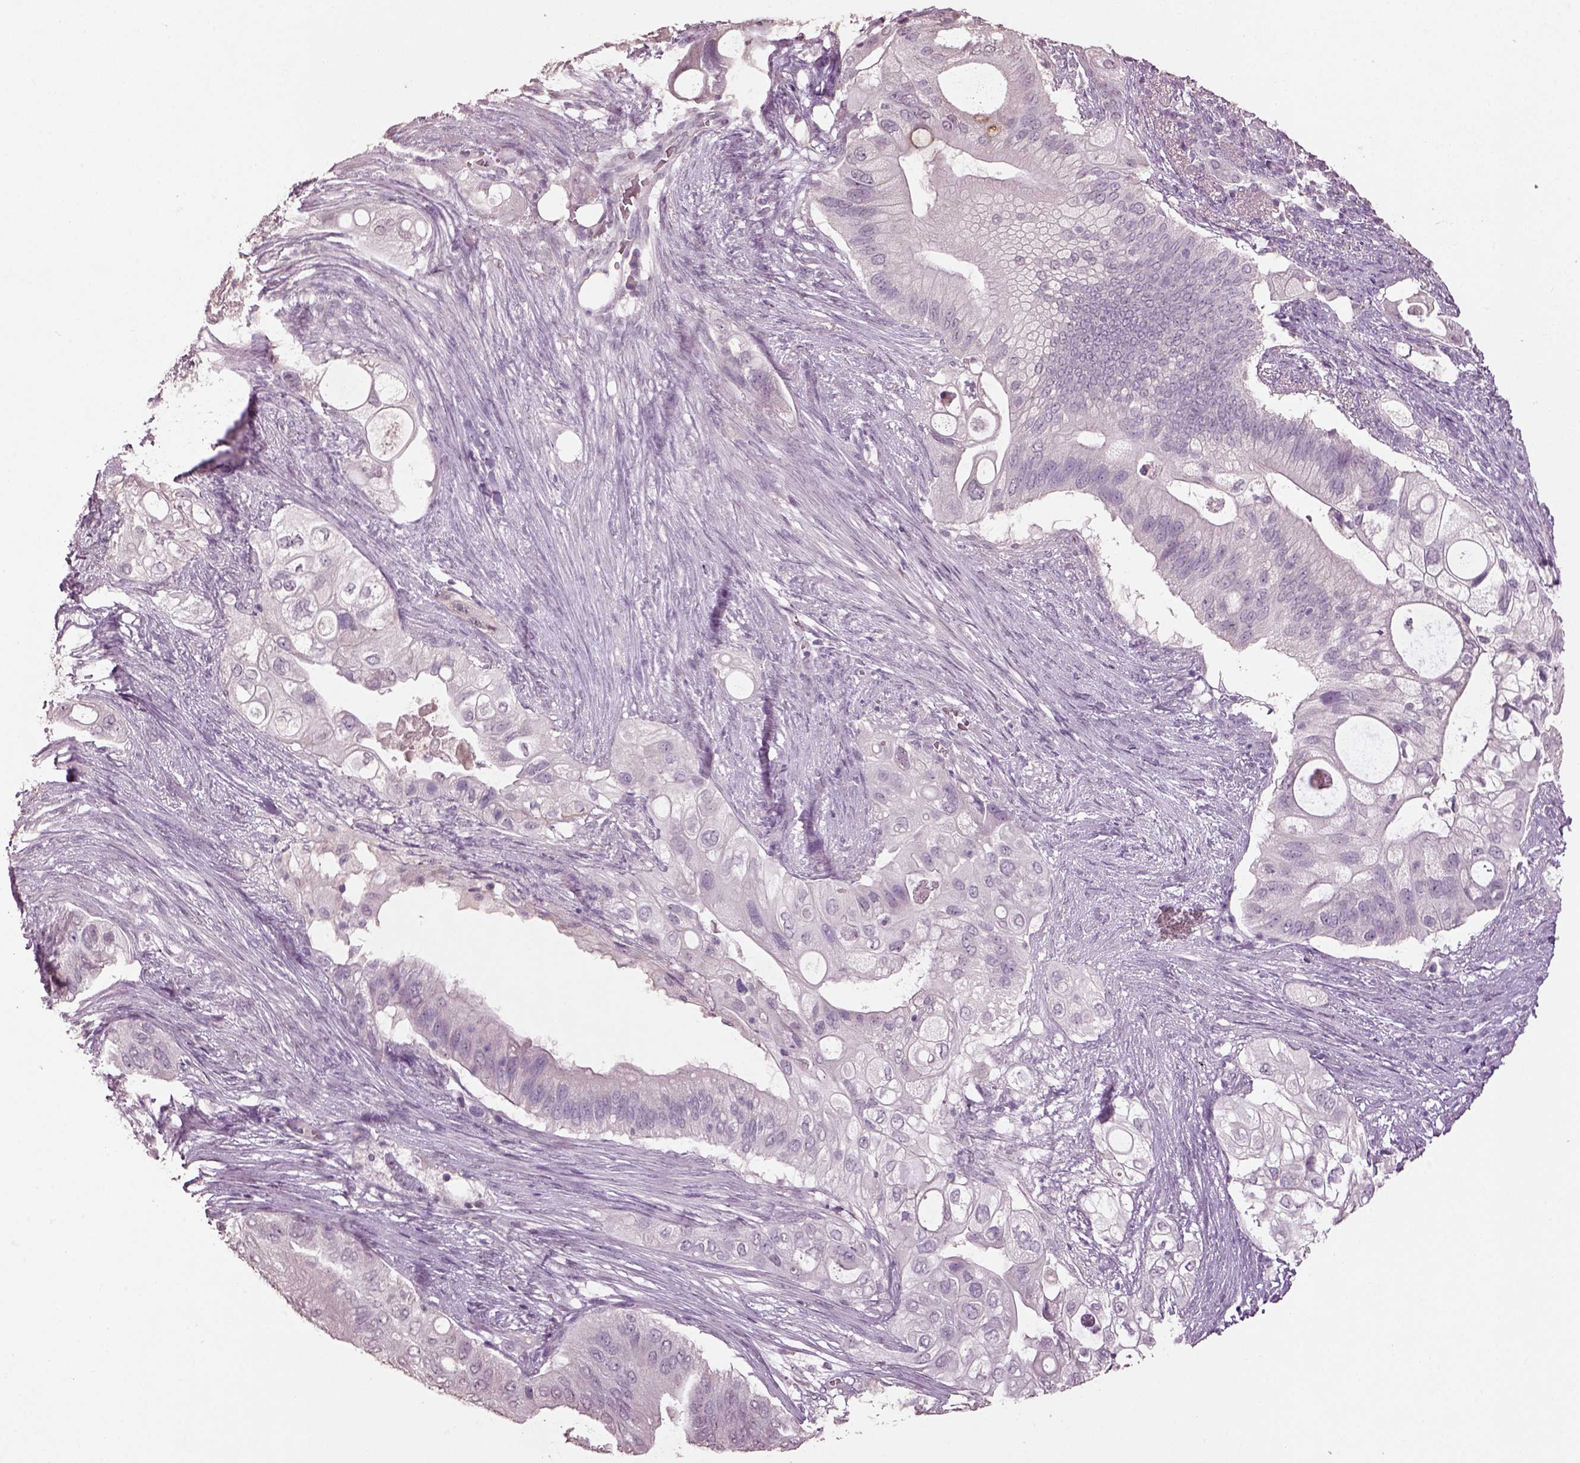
{"staining": {"intensity": "negative", "quantity": "none", "location": "none"}, "tissue": "pancreatic cancer", "cell_type": "Tumor cells", "image_type": "cancer", "snomed": [{"axis": "morphology", "description": "Adenocarcinoma, NOS"}, {"axis": "topography", "description": "Pancreas"}], "caption": "Tumor cells show no significant protein staining in pancreatic cancer (adenocarcinoma).", "gene": "KCNIP3", "patient": {"sex": "female", "age": 72}}